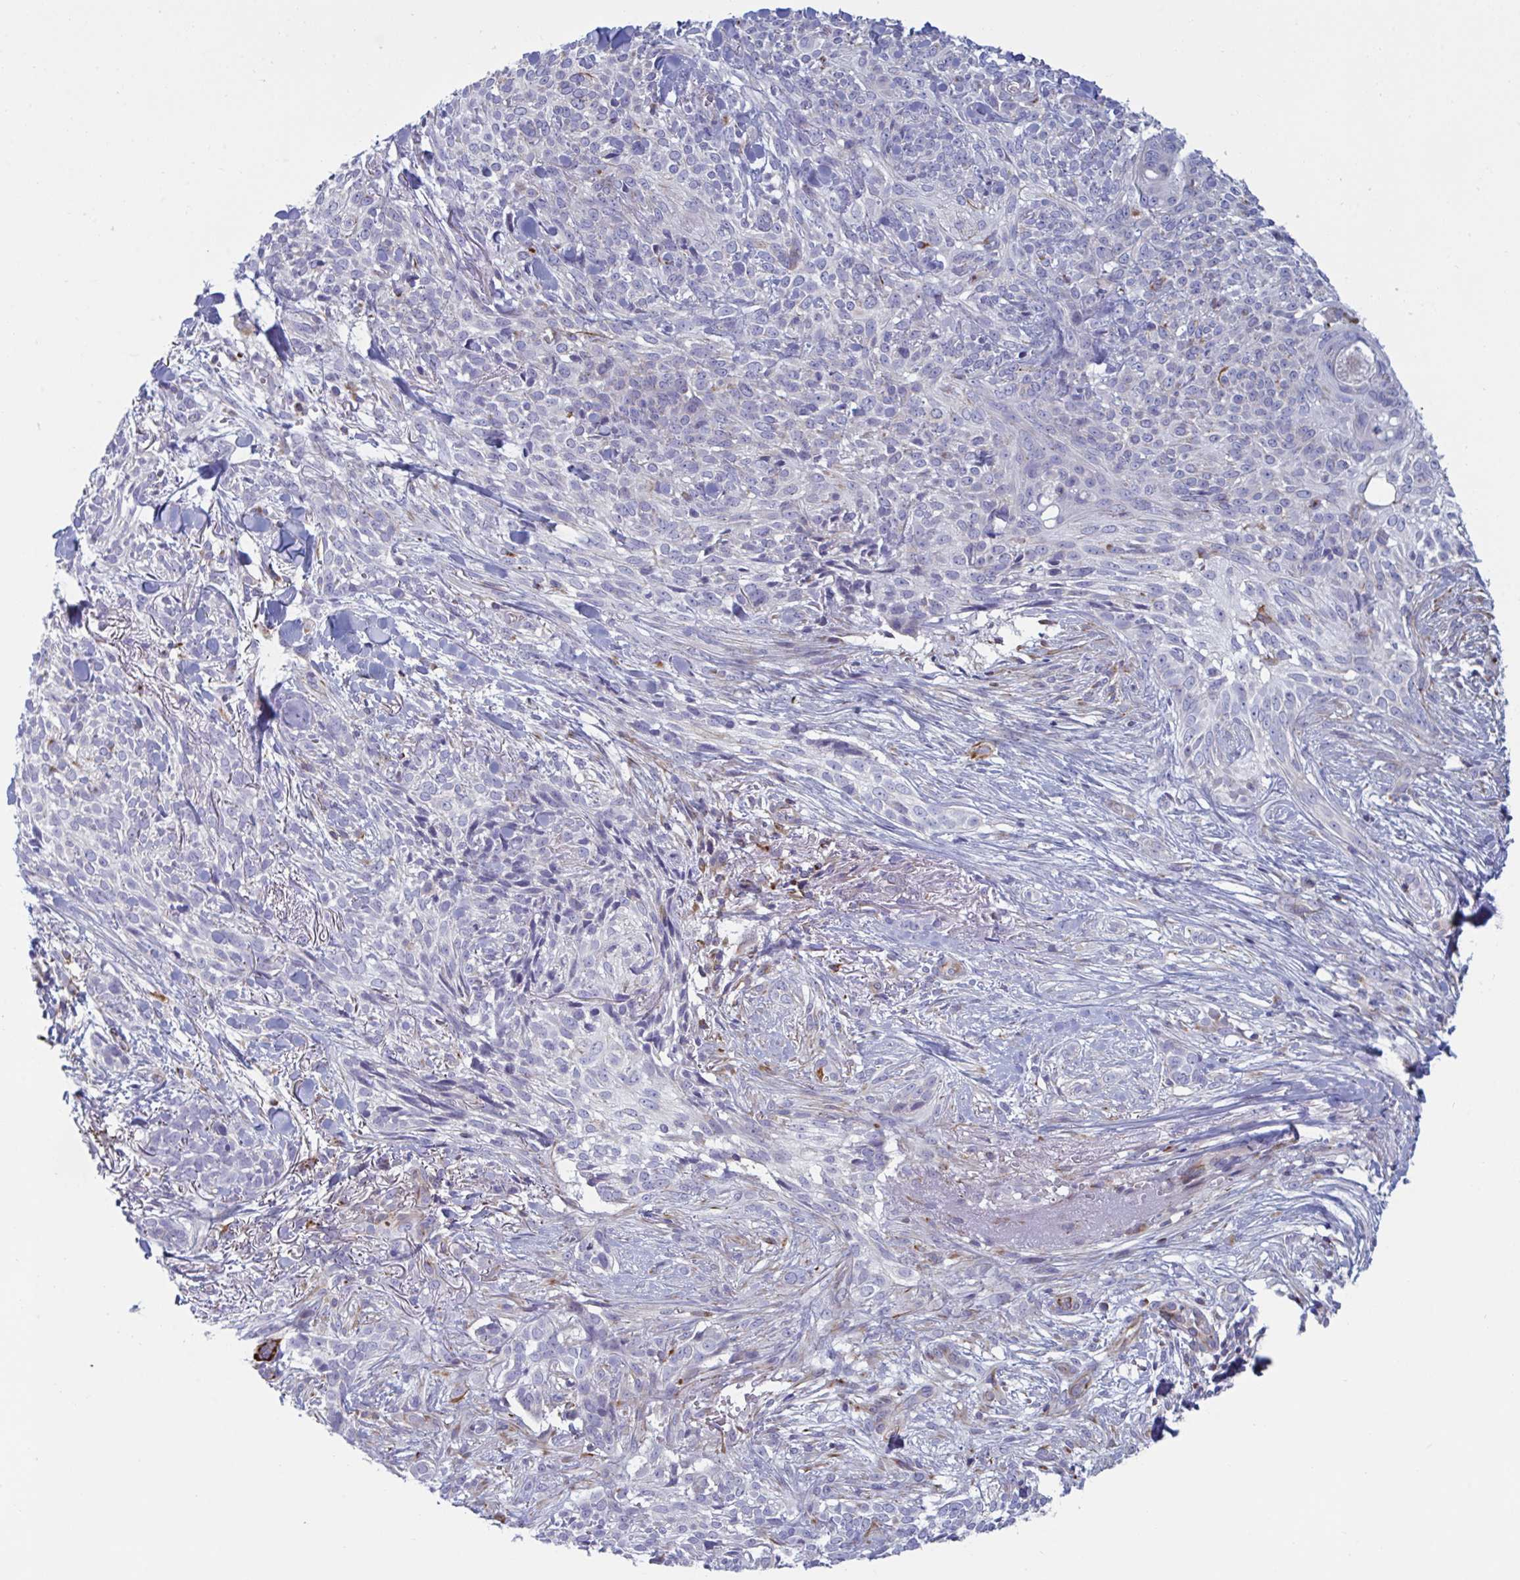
{"staining": {"intensity": "negative", "quantity": "none", "location": "none"}, "tissue": "skin cancer", "cell_type": "Tumor cells", "image_type": "cancer", "snomed": [{"axis": "morphology", "description": "Basal cell carcinoma"}, {"axis": "topography", "description": "Skin"}, {"axis": "topography", "description": "Skin of face"}], "caption": "IHC of human skin basal cell carcinoma shows no staining in tumor cells.", "gene": "SLC9A6", "patient": {"sex": "female", "age": 90}}